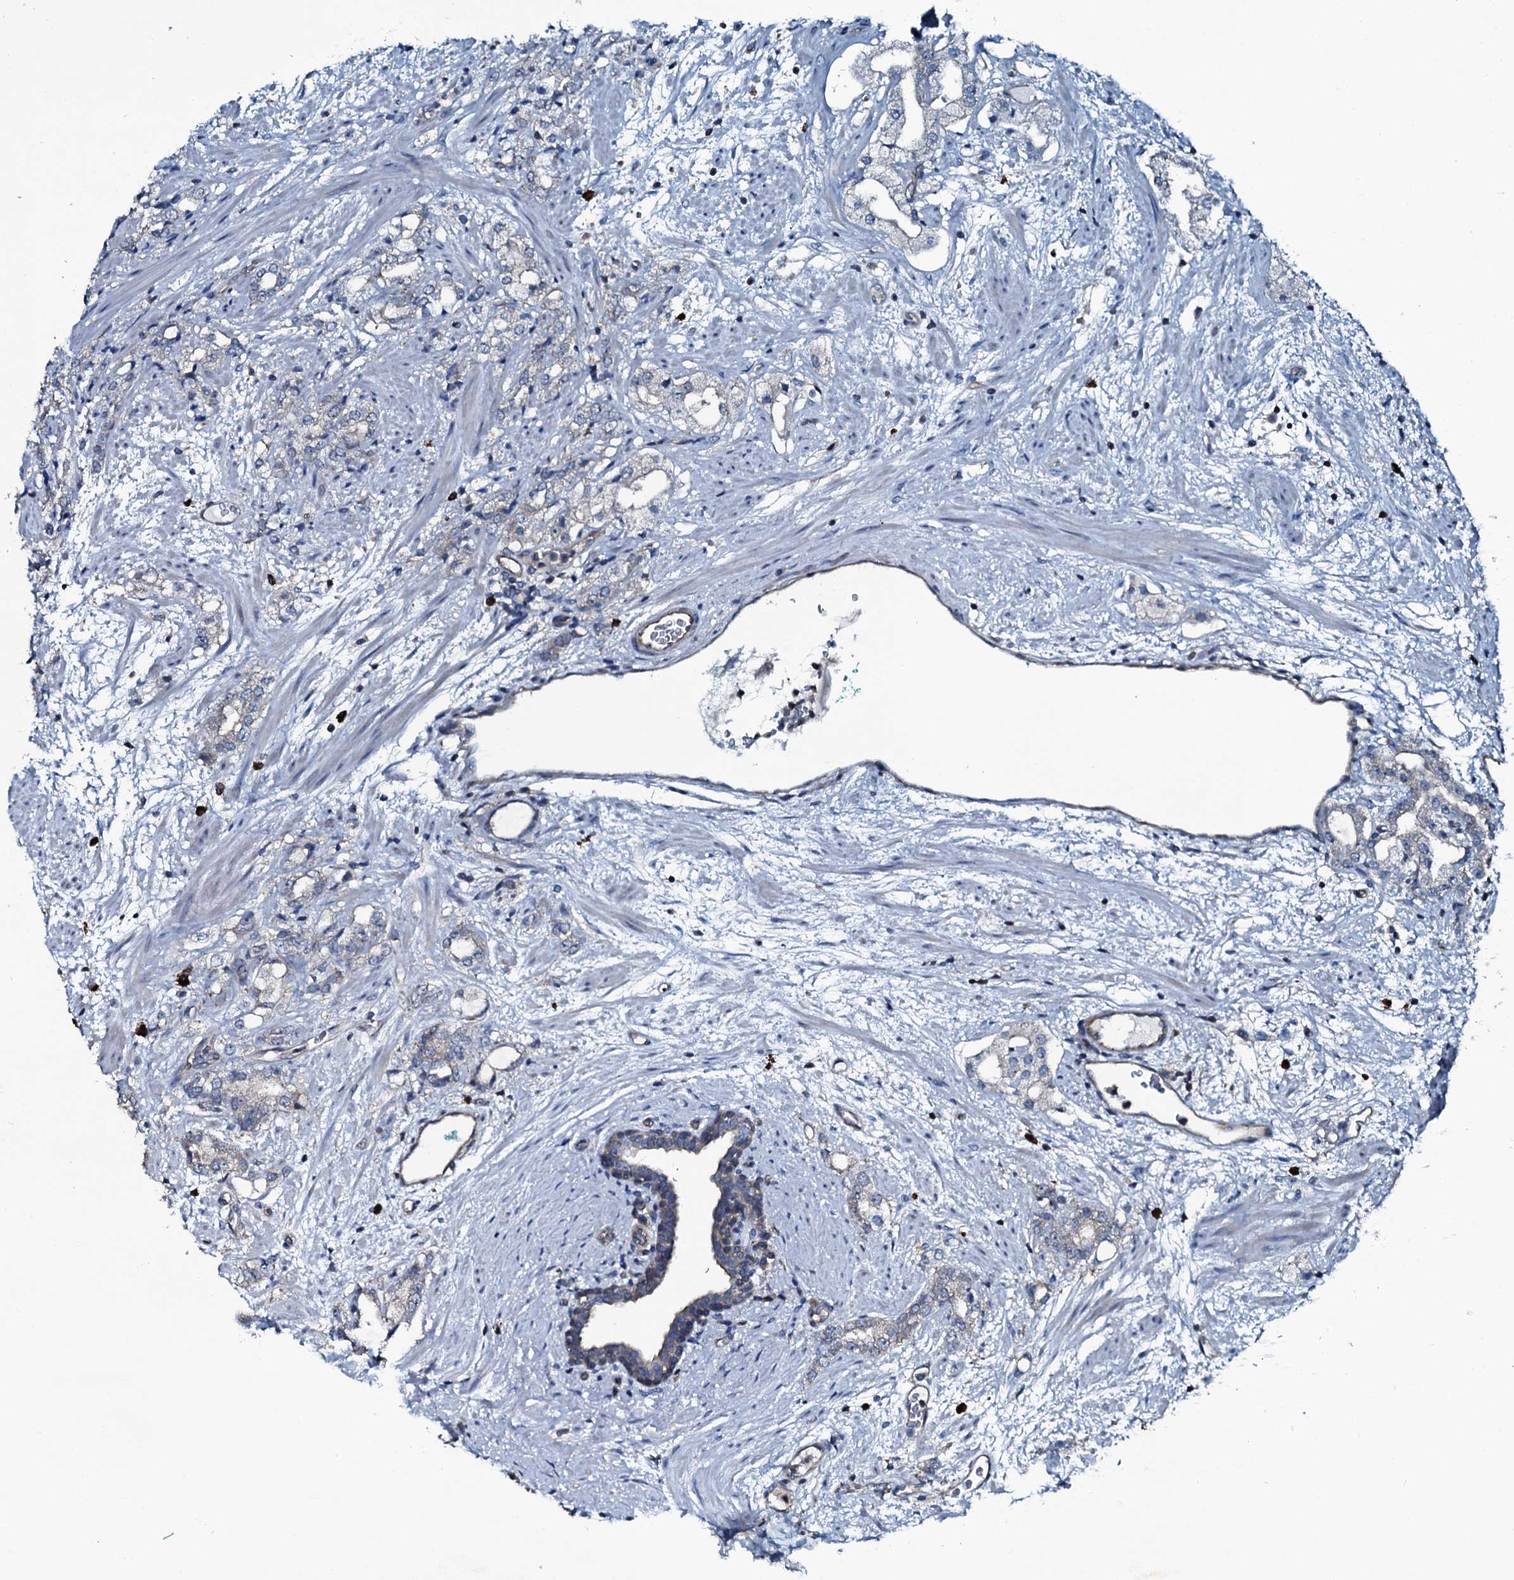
{"staining": {"intensity": "negative", "quantity": "none", "location": "none"}, "tissue": "prostate cancer", "cell_type": "Tumor cells", "image_type": "cancer", "snomed": [{"axis": "morphology", "description": "Adenocarcinoma, High grade"}, {"axis": "topography", "description": "Prostate"}], "caption": "IHC photomicrograph of human prostate high-grade adenocarcinoma stained for a protein (brown), which reveals no positivity in tumor cells. (Immunohistochemistry (ihc), brightfield microscopy, high magnification).", "gene": "SLC25A38", "patient": {"sex": "male", "age": 64}}